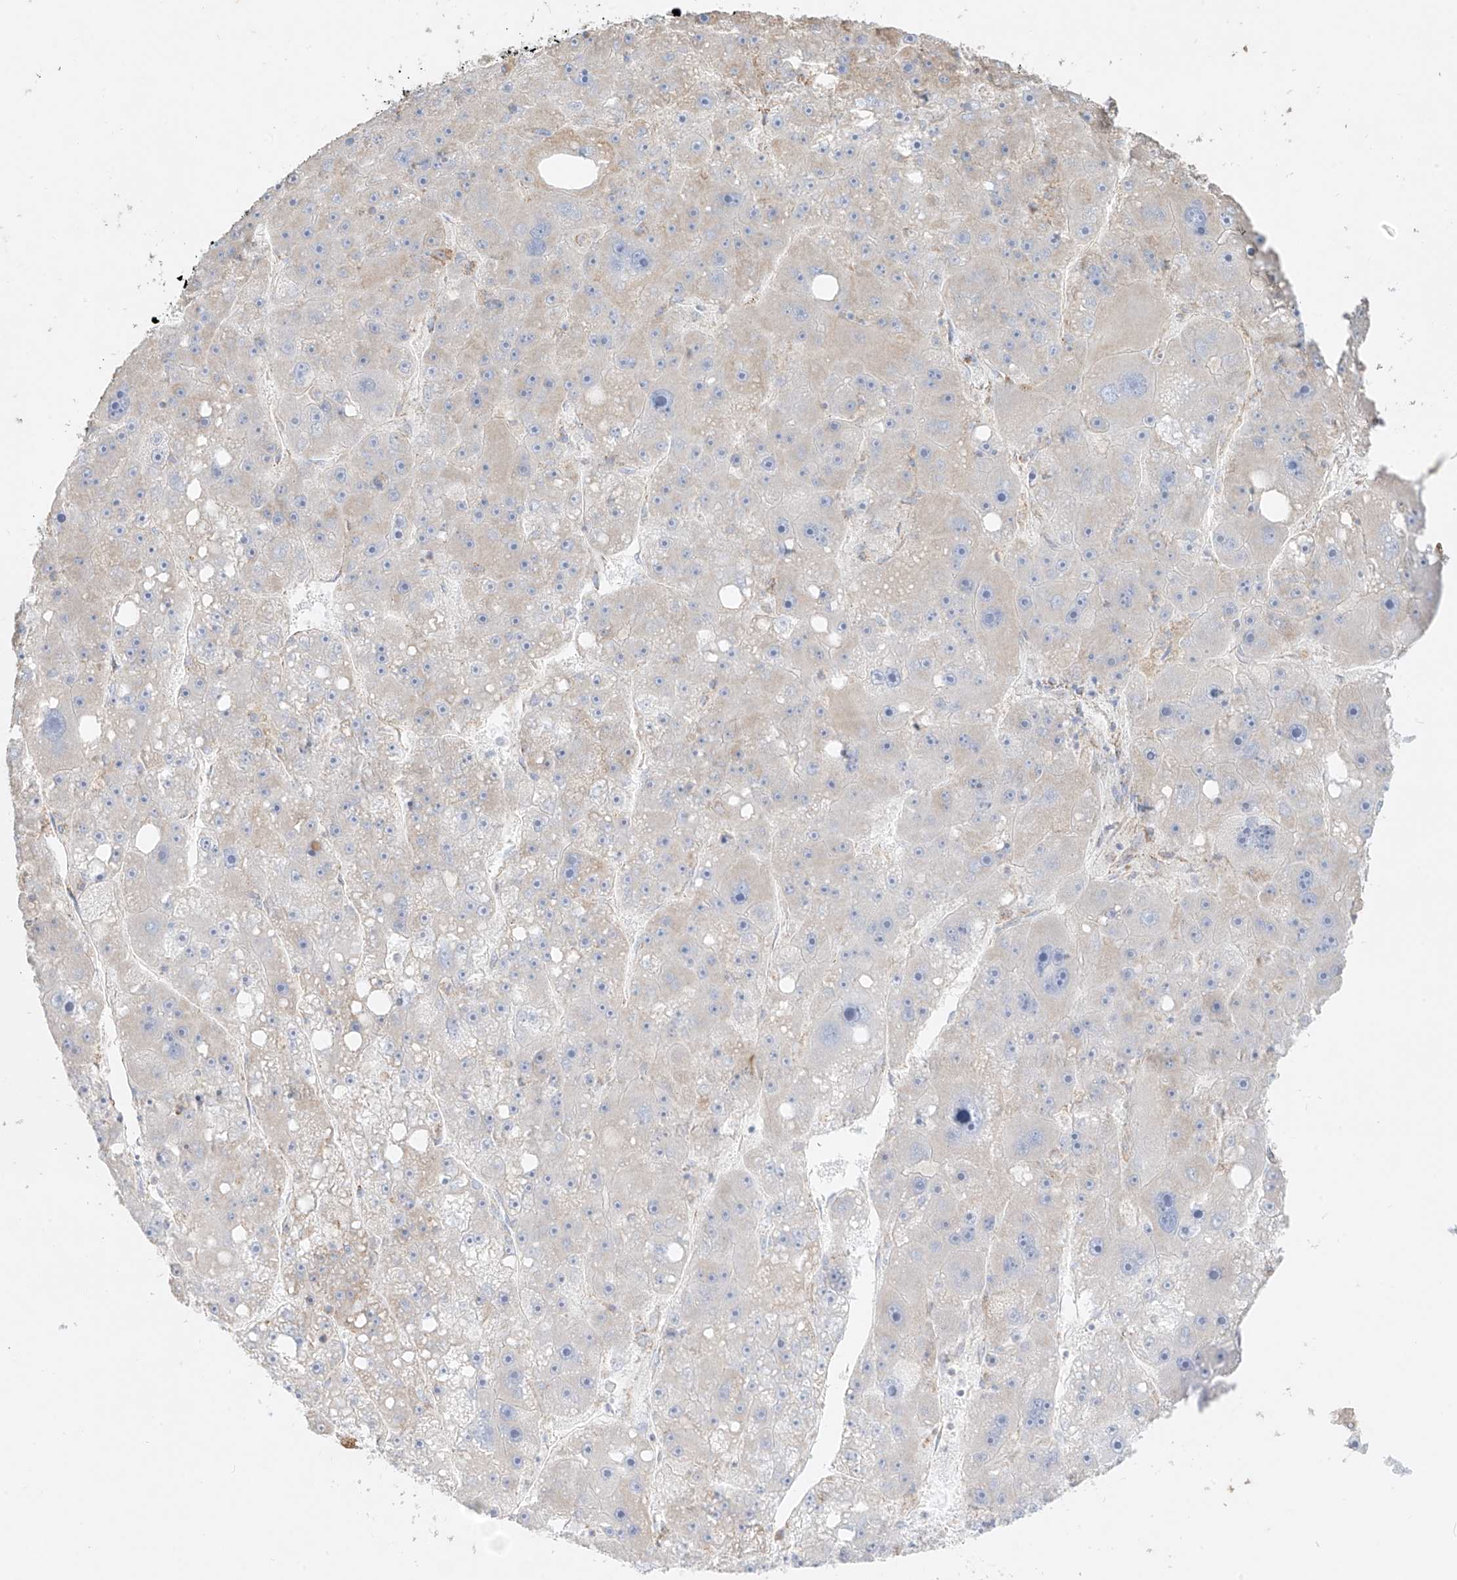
{"staining": {"intensity": "weak", "quantity": "<25%", "location": "cytoplasmic/membranous"}, "tissue": "liver cancer", "cell_type": "Tumor cells", "image_type": "cancer", "snomed": [{"axis": "morphology", "description": "Carcinoma, Hepatocellular, NOS"}, {"axis": "topography", "description": "Liver"}], "caption": "There is no significant staining in tumor cells of liver cancer.", "gene": "COLGALT2", "patient": {"sex": "female", "age": 61}}